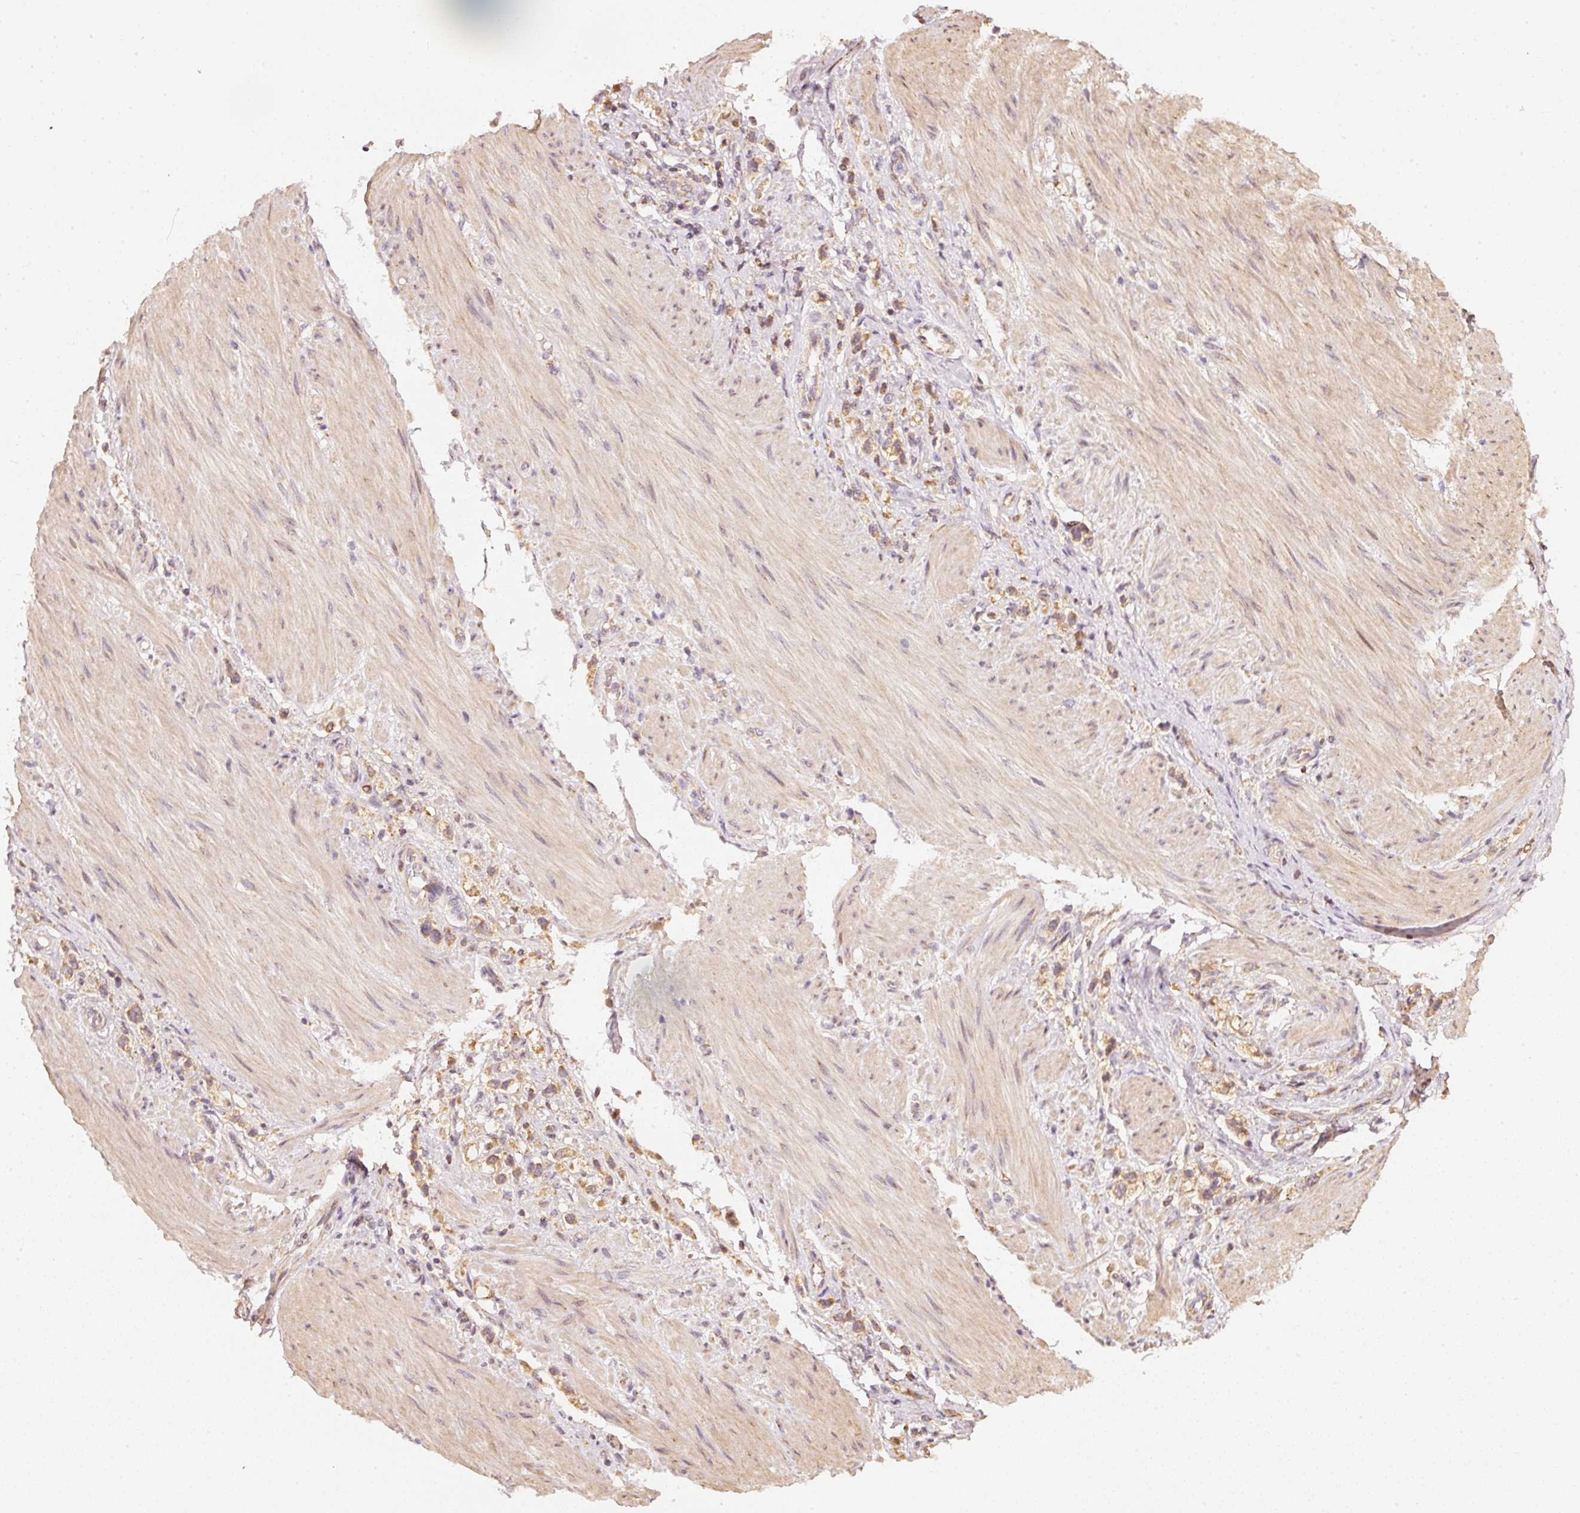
{"staining": {"intensity": "moderate", "quantity": ">75%", "location": "cytoplasmic/membranous"}, "tissue": "stomach cancer", "cell_type": "Tumor cells", "image_type": "cancer", "snomed": [{"axis": "morphology", "description": "Adenocarcinoma, NOS"}, {"axis": "topography", "description": "Stomach"}], "caption": "Immunohistochemistry photomicrograph of stomach cancer stained for a protein (brown), which shows medium levels of moderate cytoplasmic/membranous positivity in about >75% of tumor cells.", "gene": "RAB35", "patient": {"sex": "female", "age": 65}}